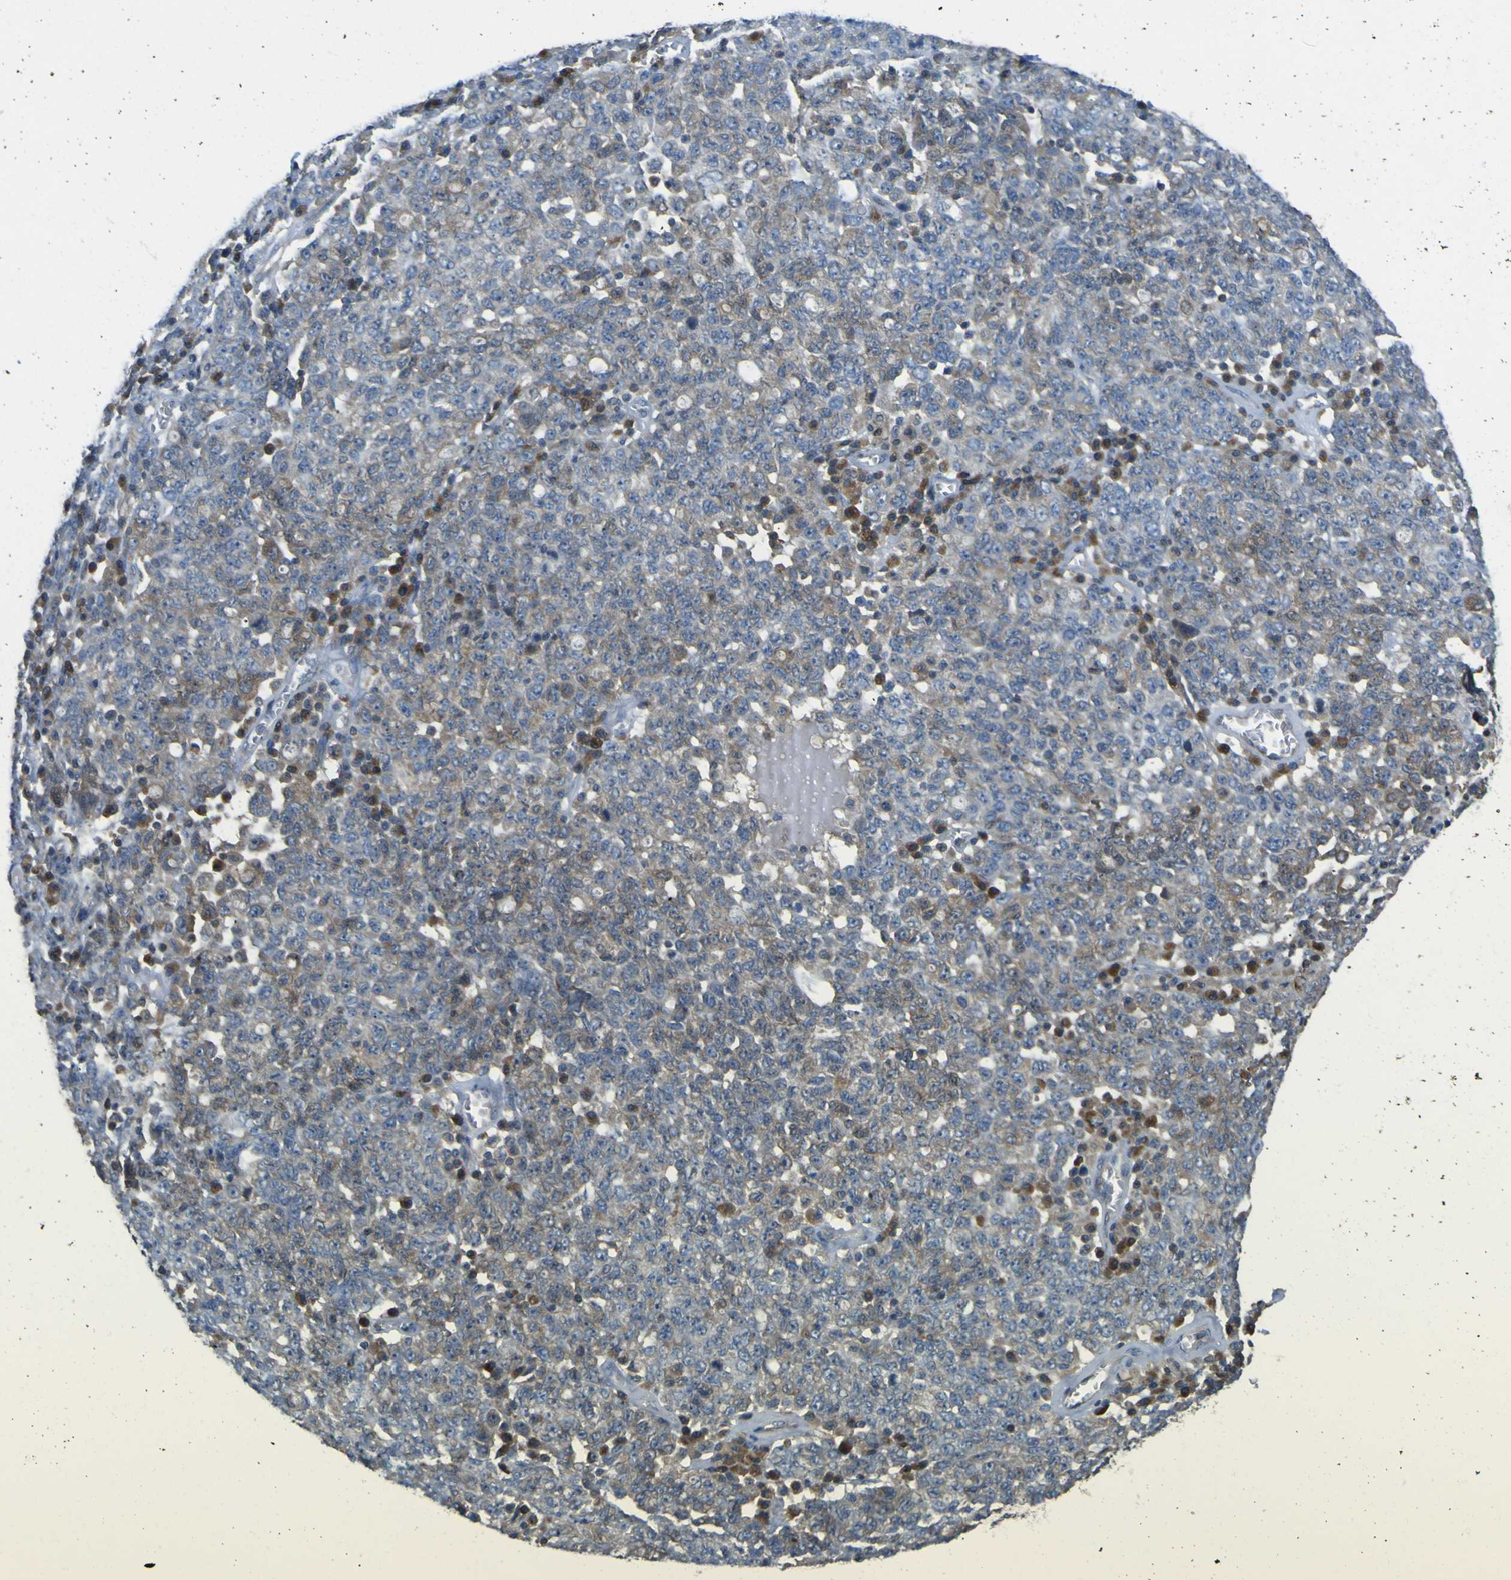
{"staining": {"intensity": "moderate", "quantity": "25%-75%", "location": "cytoplasmic/membranous"}, "tissue": "ovarian cancer", "cell_type": "Tumor cells", "image_type": "cancer", "snomed": [{"axis": "morphology", "description": "Carcinoma, endometroid"}, {"axis": "topography", "description": "Ovary"}], "caption": "Ovarian cancer (endometroid carcinoma) stained with a protein marker shows moderate staining in tumor cells.", "gene": "EML2", "patient": {"sex": "female", "age": 62}}